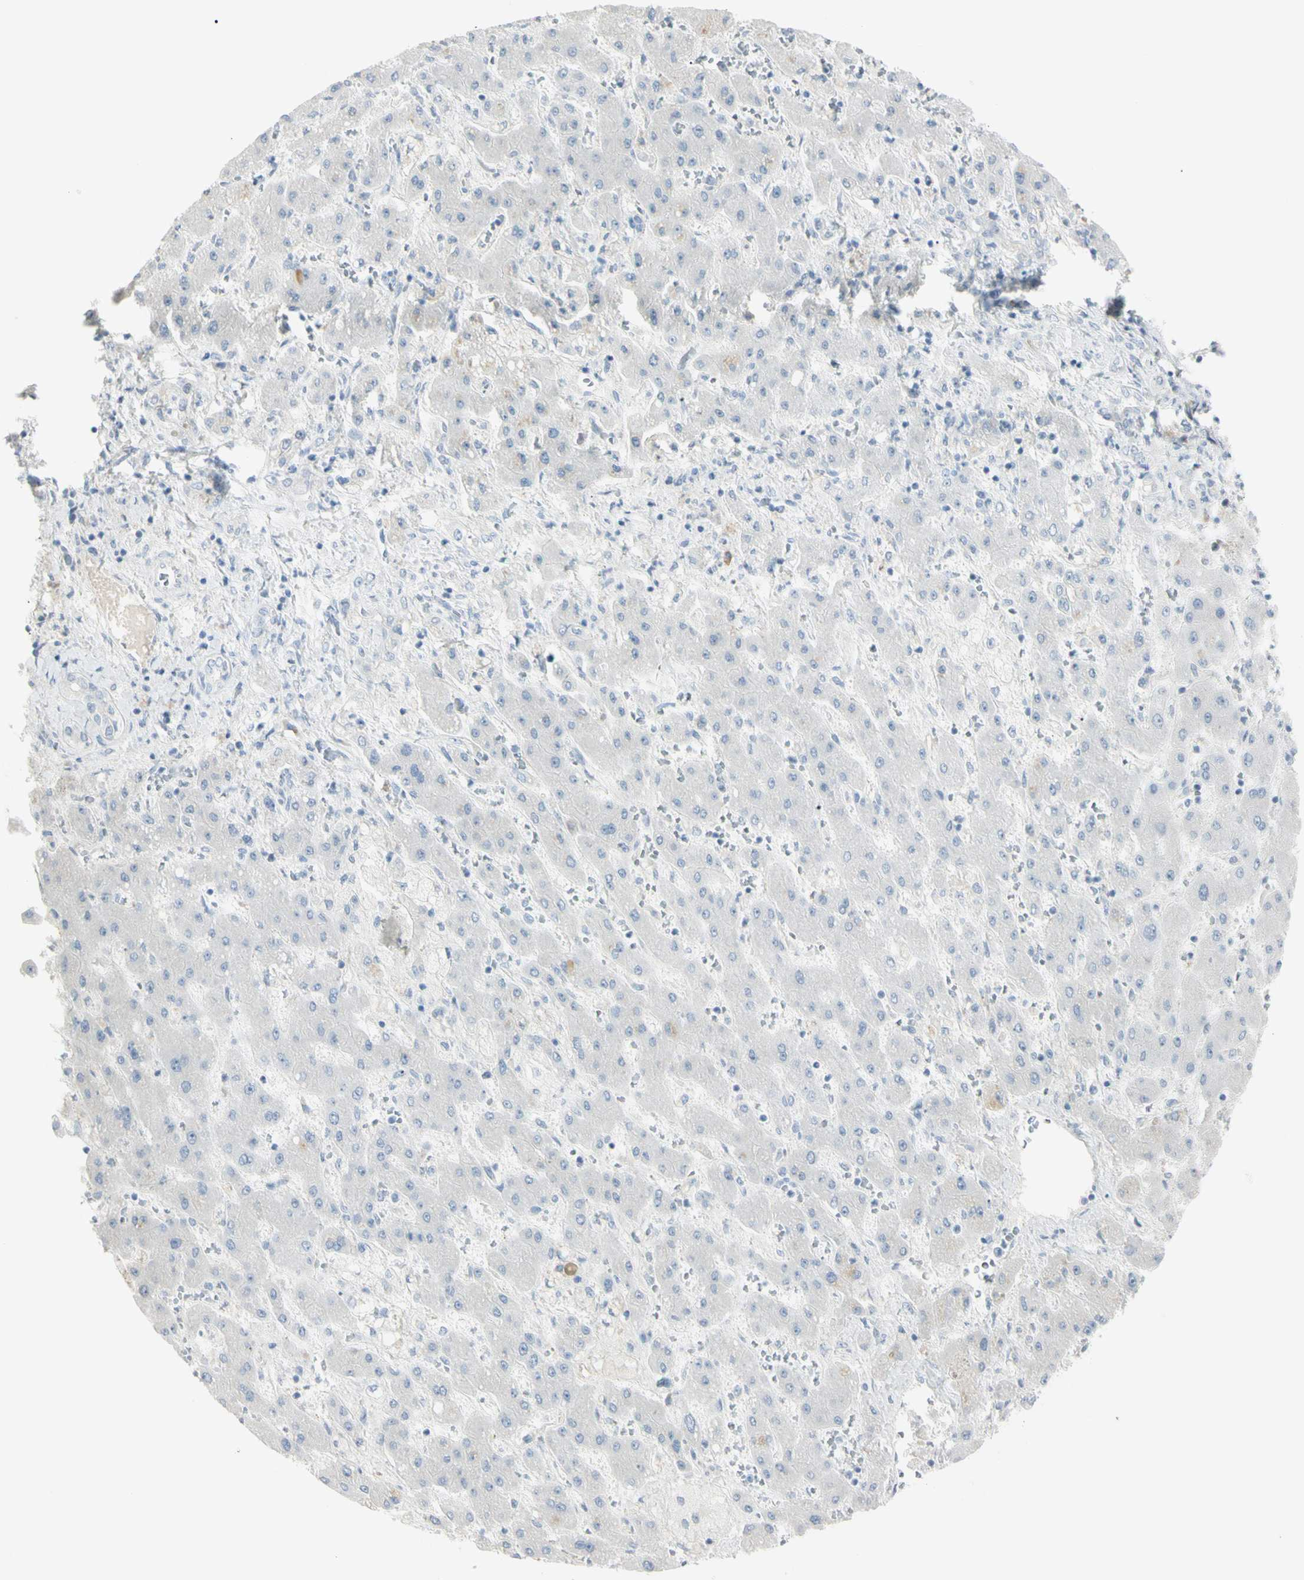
{"staining": {"intensity": "negative", "quantity": "none", "location": "none"}, "tissue": "liver cancer", "cell_type": "Tumor cells", "image_type": "cancer", "snomed": [{"axis": "morphology", "description": "Cholangiocarcinoma"}, {"axis": "topography", "description": "Liver"}], "caption": "Immunohistochemistry (IHC) micrograph of neoplastic tissue: human liver cholangiocarcinoma stained with DAB (3,3'-diaminobenzidine) shows no significant protein expression in tumor cells.", "gene": "PIP", "patient": {"sex": "male", "age": 50}}